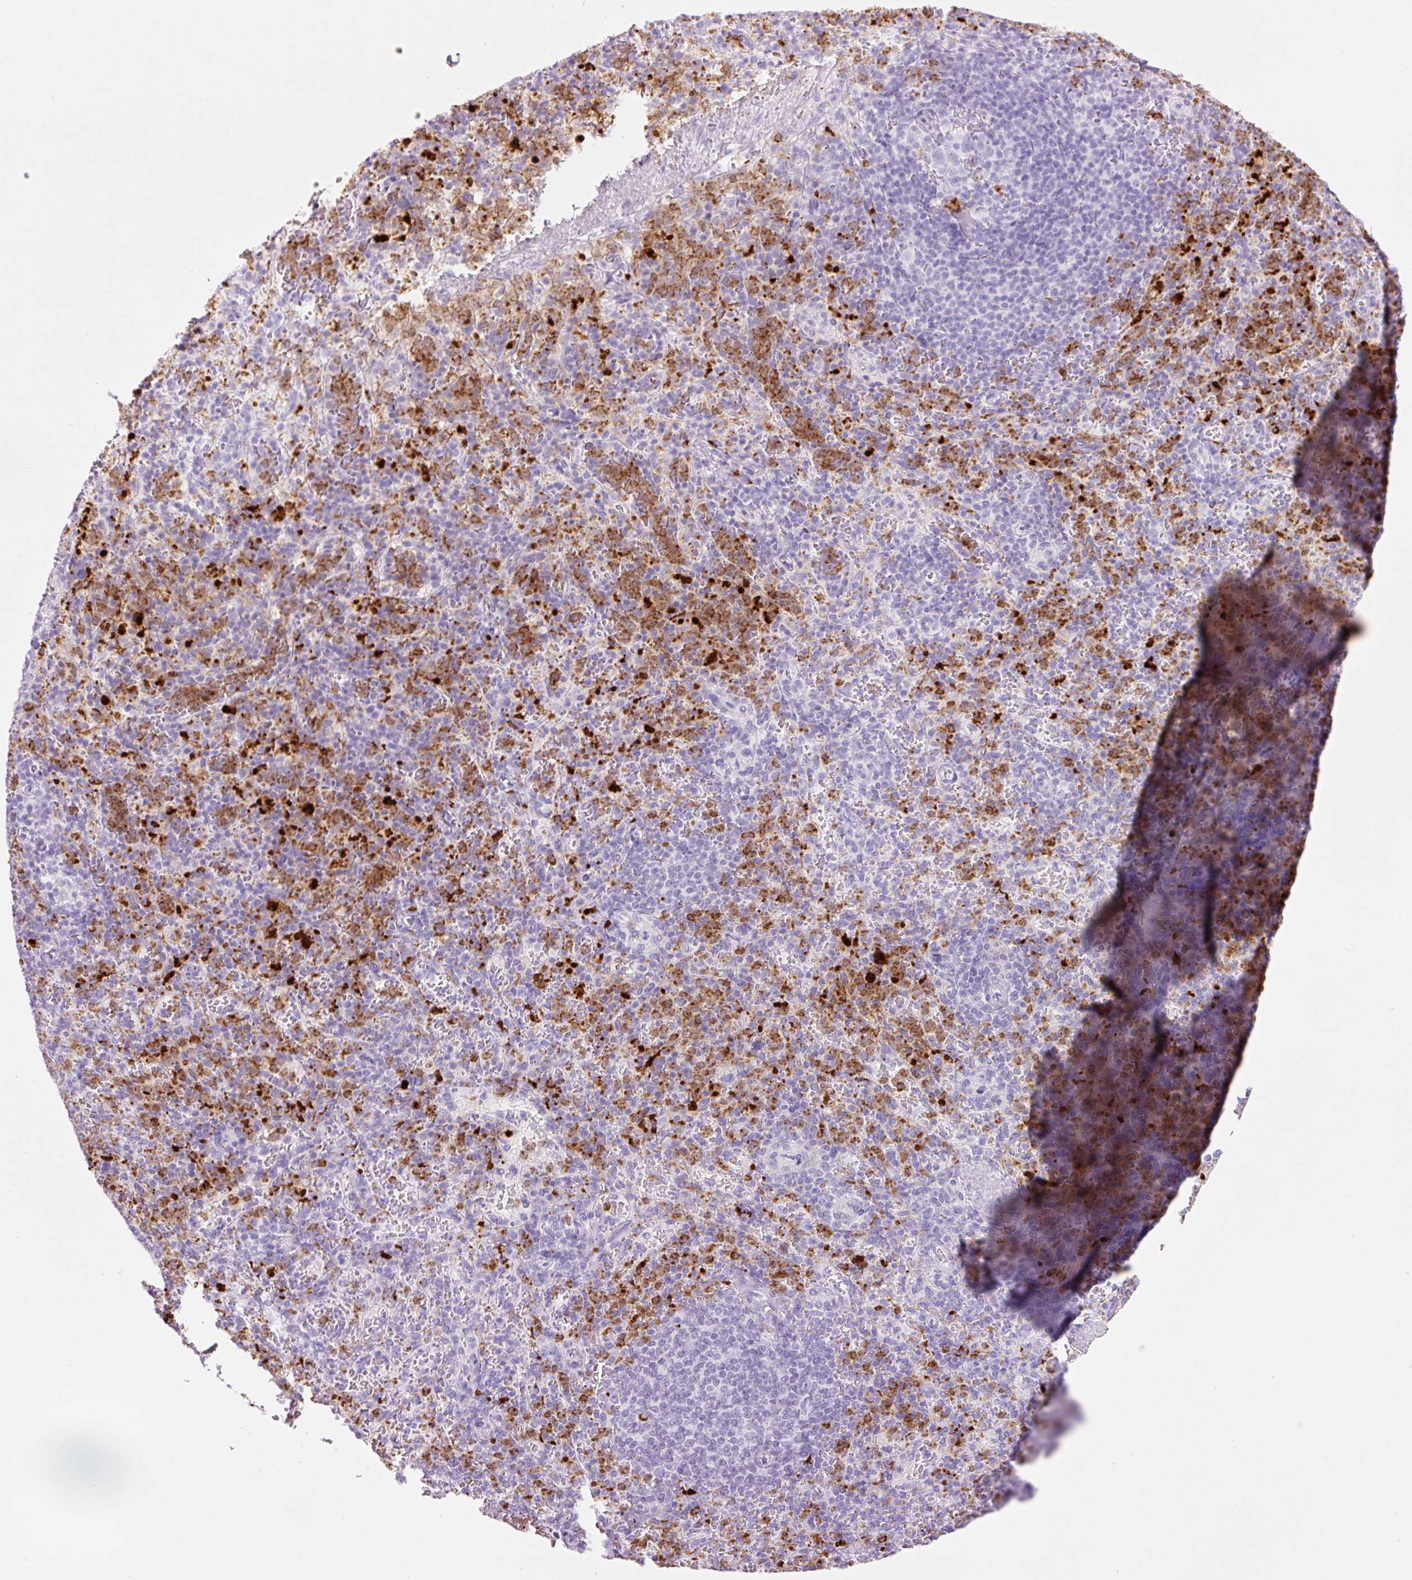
{"staining": {"intensity": "strong", "quantity": "<25%", "location": "cytoplasmic/membranous"}, "tissue": "spleen", "cell_type": "Cells in red pulp", "image_type": "normal", "snomed": [{"axis": "morphology", "description": "Normal tissue, NOS"}, {"axis": "topography", "description": "Spleen"}], "caption": "The immunohistochemical stain highlights strong cytoplasmic/membranous expression in cells in red pulp of normal spleen. (brown staining indicates protein expression, while blue staining denotes nuclei).", "gene": "LYZ", "patient": {"sex": "female", "age": 74}}